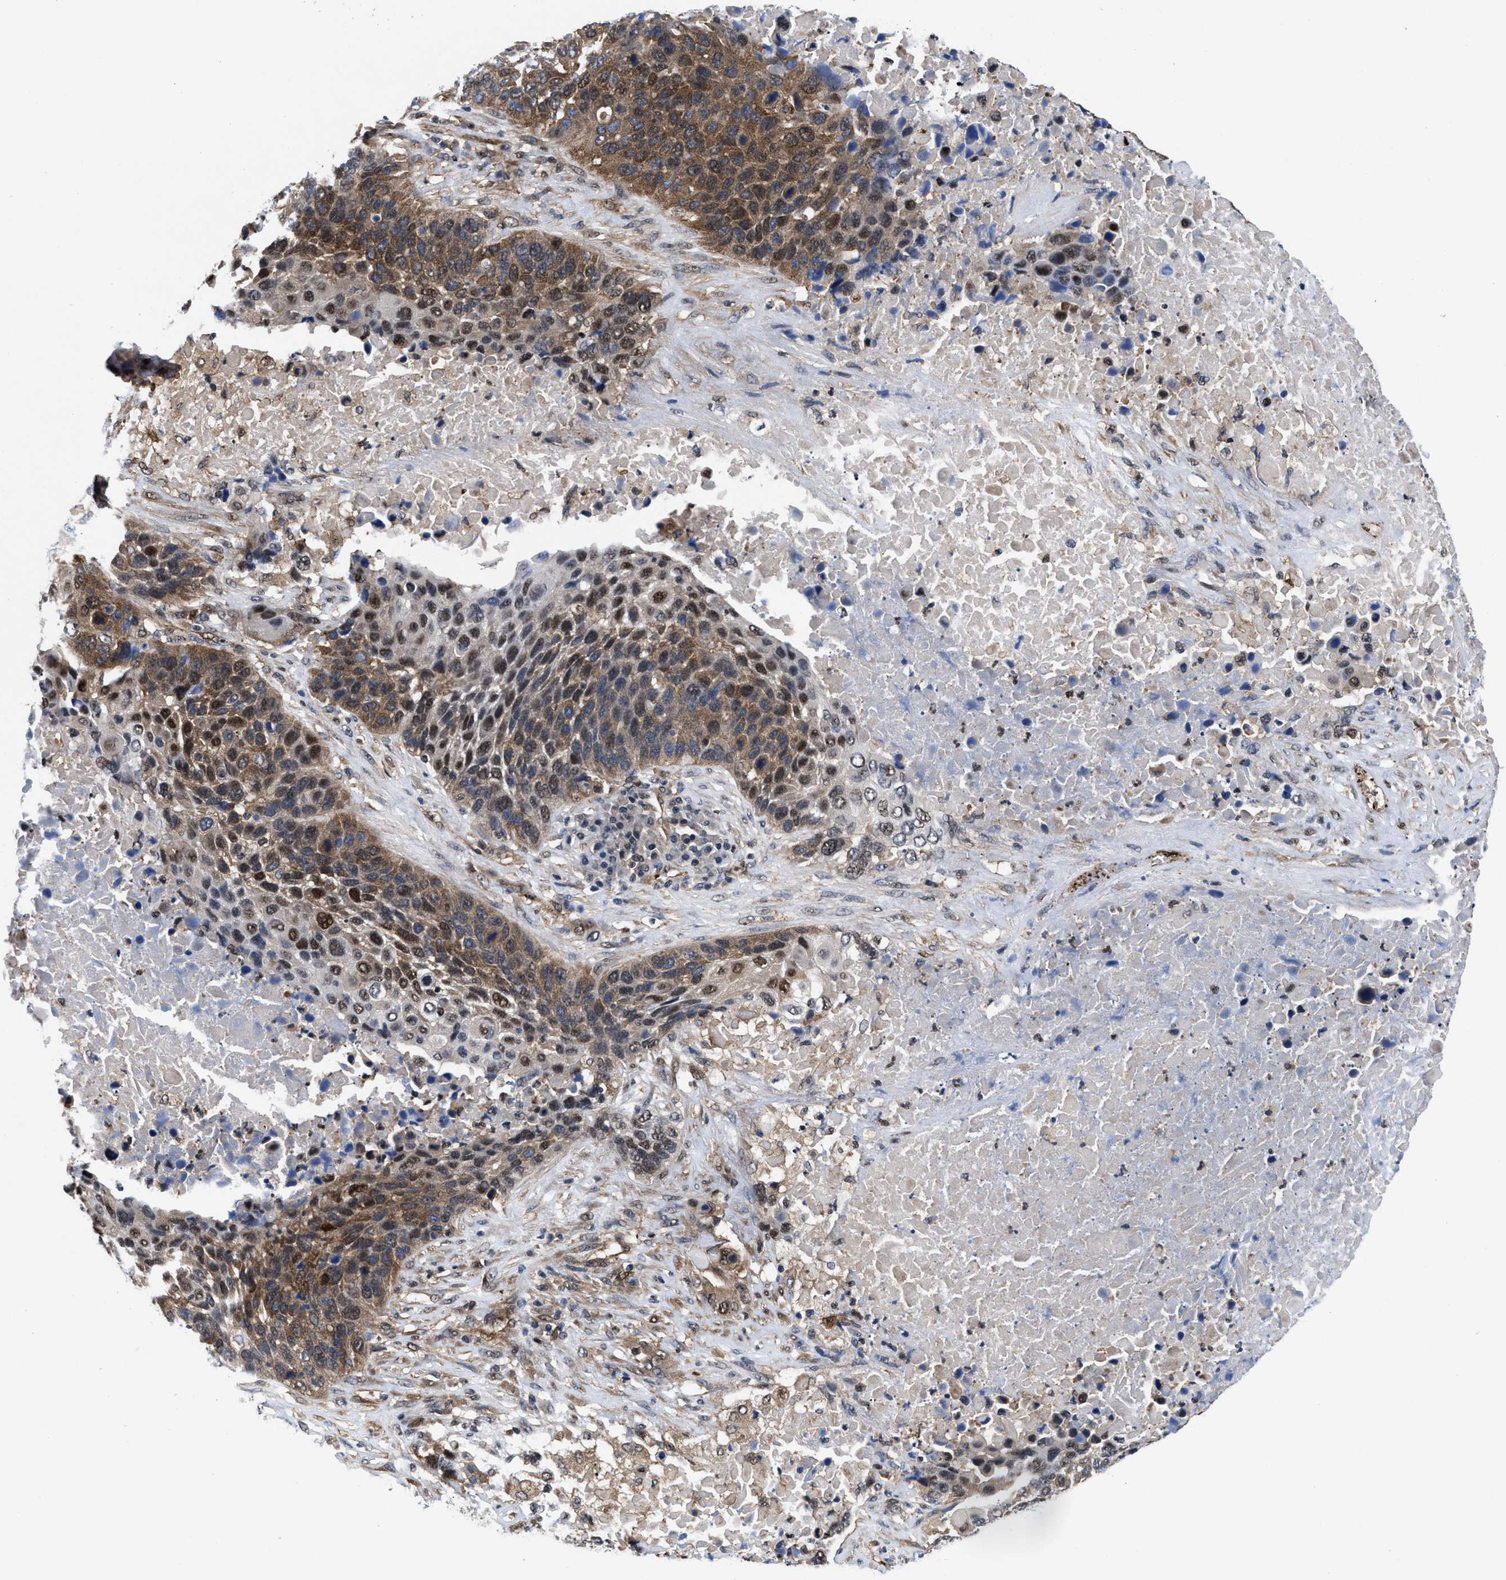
{"staining": {"intensity": "moderate", "quantity": ">75%", "location": "cytoplasmic/membranous,nuclear"}, "tissue": "lung cancer", "cell_type": "Tumor cells", "image_type": "cancer", "snomed": [{"axis": "morphology", "description": "Squamous cell carcinoma, NOS"}, {"axis": "topography", "description": "Lung"}], "caption": "IHC of human lung cancer reveals medium levels of moderate cytoplasmic/membranous and nuclear expression in about >75% of tumor cells. Using DAB (brown) and hematoxylin (blue) stains, captured at high magnification using brightfield microscopy.", "gene": "ACLY", "patient": {"sex": "male", "age": 66}}